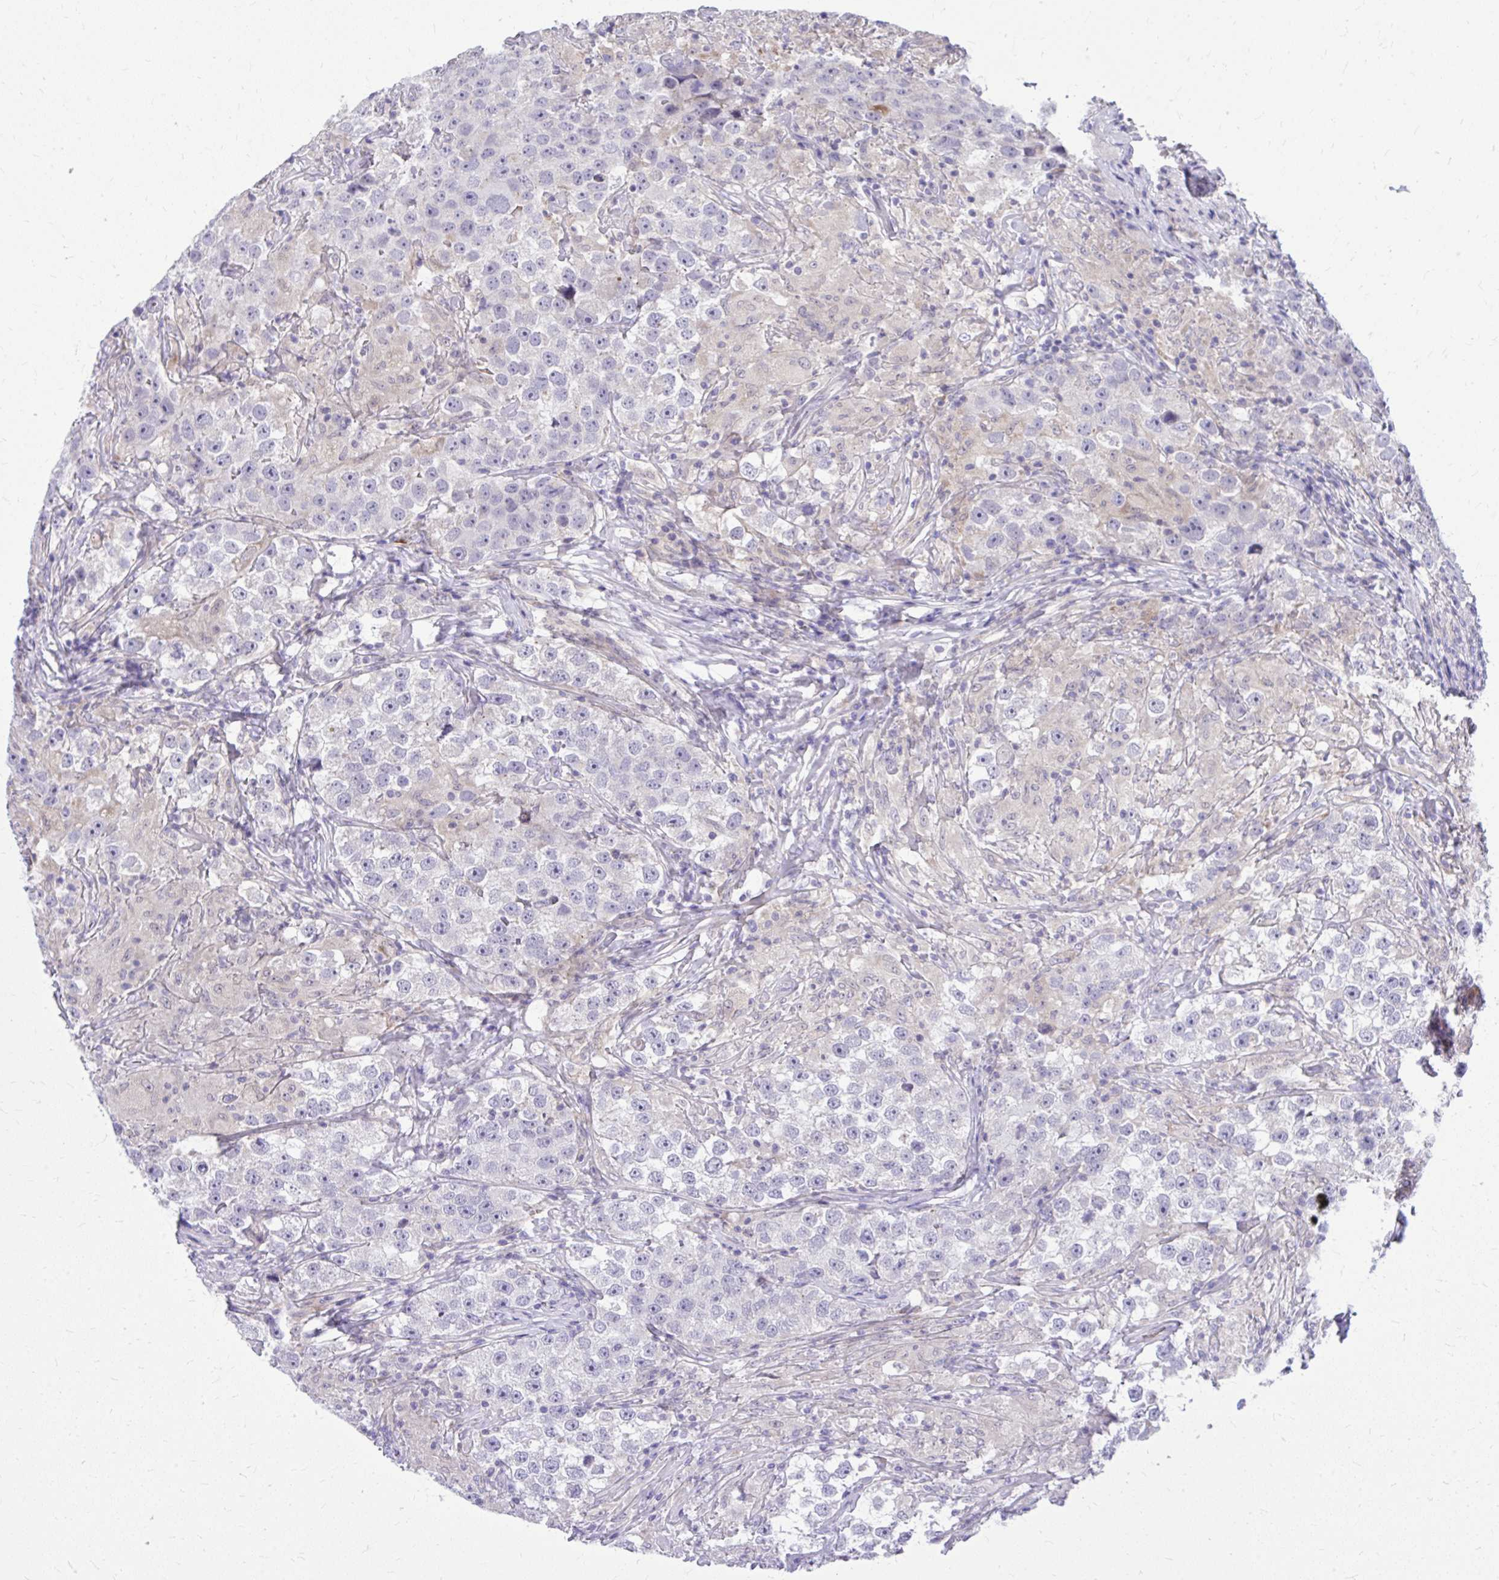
{"staining": {"intensity": "negative", "quantity": "none", "location": "none"}, "tissue": "testis cancer", "cell_type": "Tumor cells", "image_type": "cancer", "snomed": [{"axis": "morphology", "description": "Seminoma, NOS"}, {"axis": "topography", "description": "Testis"}], "caption": "DAB (3,3'-diaminobenzidine) immunohistochemical staining of human testis cancer shows no significant staining in tumor cells.", "gene": "DPY19L1", "patient": {"sex": "male", "age": 46}}